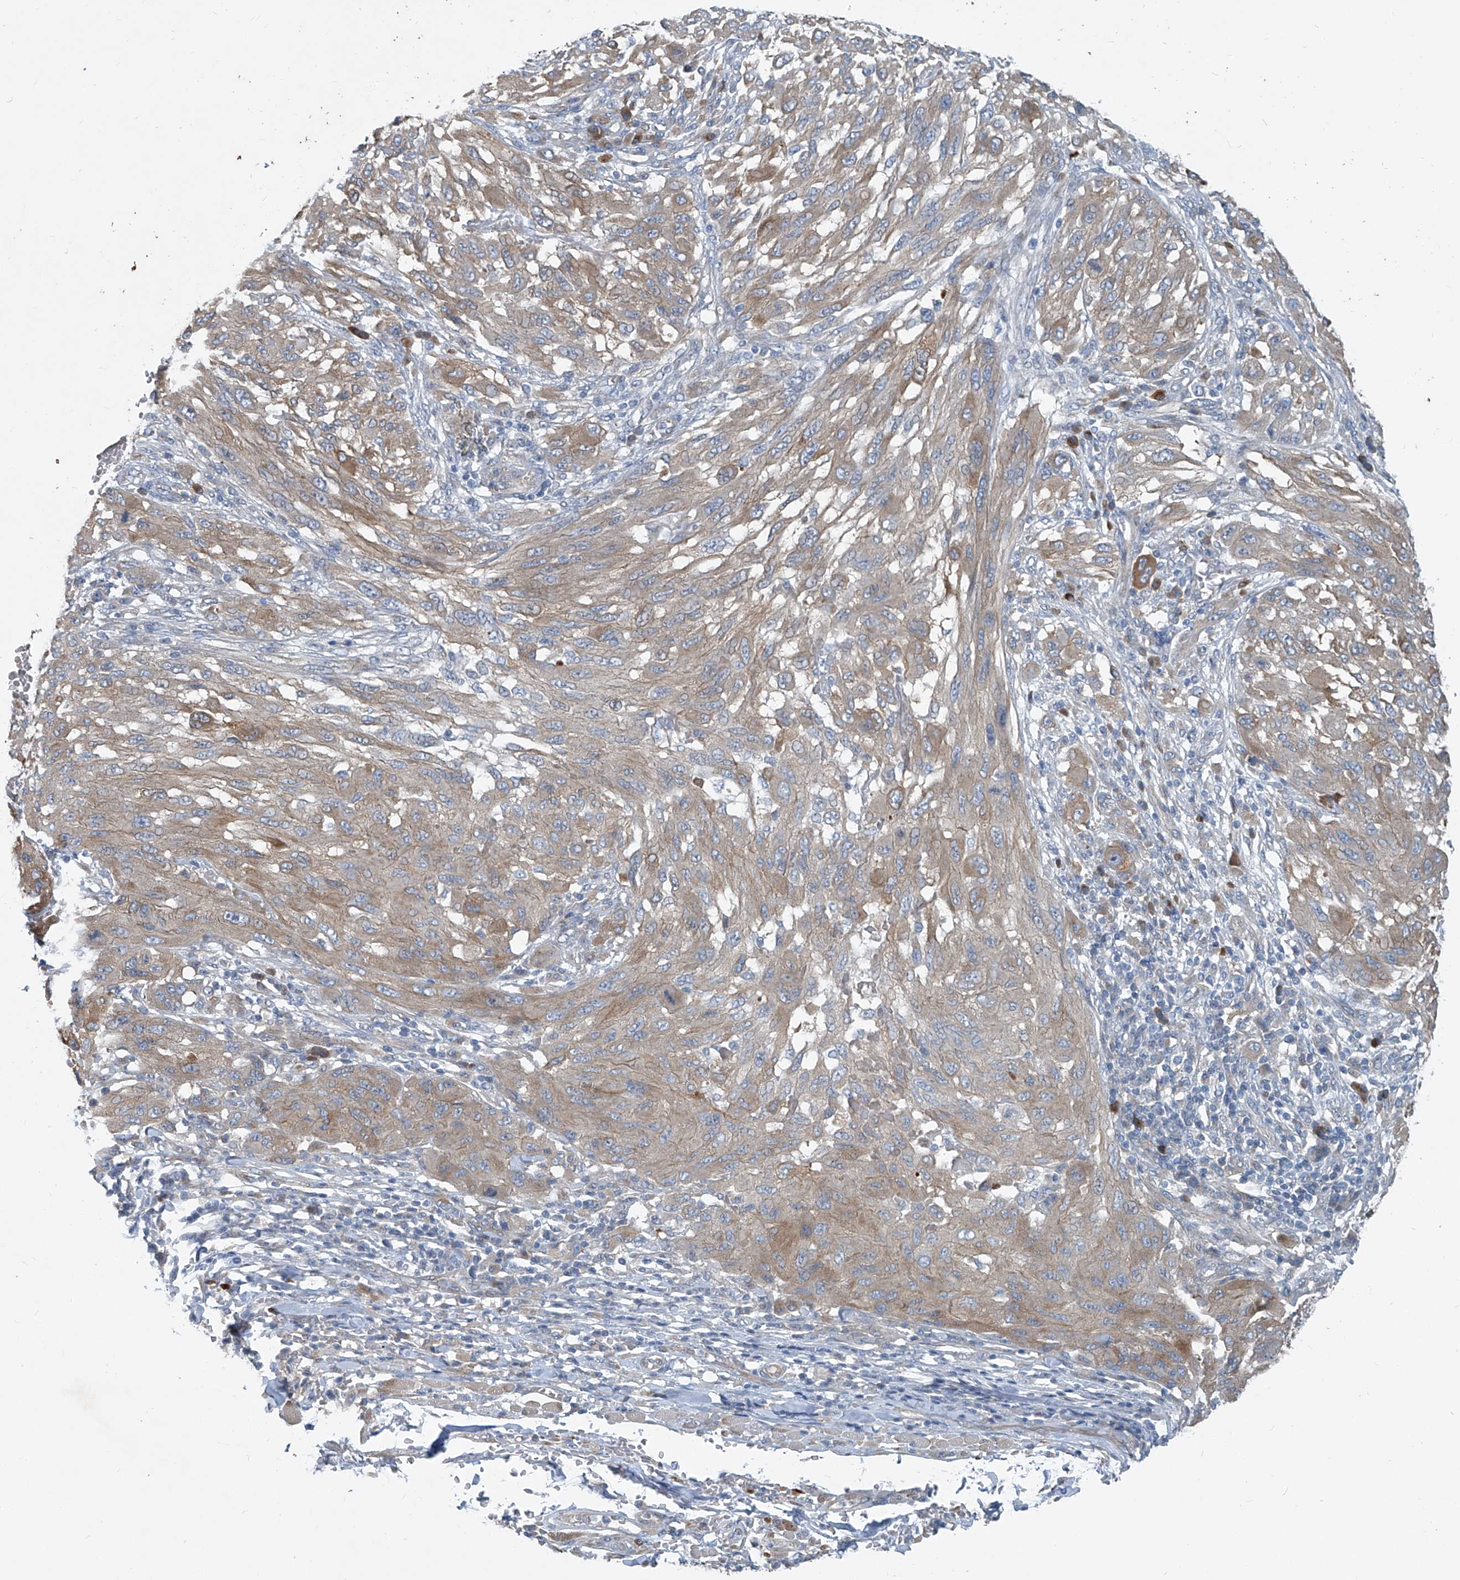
{"staining": {"intensity": "moderate", "quantity": ">75%", "location": "cytoplasmic/membranous"}, "tissue": "melanoma", "cell_type": "Tumor cells", "image_type": "cancer", "snomed": [{"axis": "morphology", "description": "Malignant melanoma, NOS"}, {"axis": "topography", "description": "Skin"}], "caption": "Tumor cells show medium levels of moderate cytoplasmic/membranous positivity in approximately >75% of cells in human melanoma.", "gene": "SLC26A11", "patient": {"sex": "female", "age": 91}}